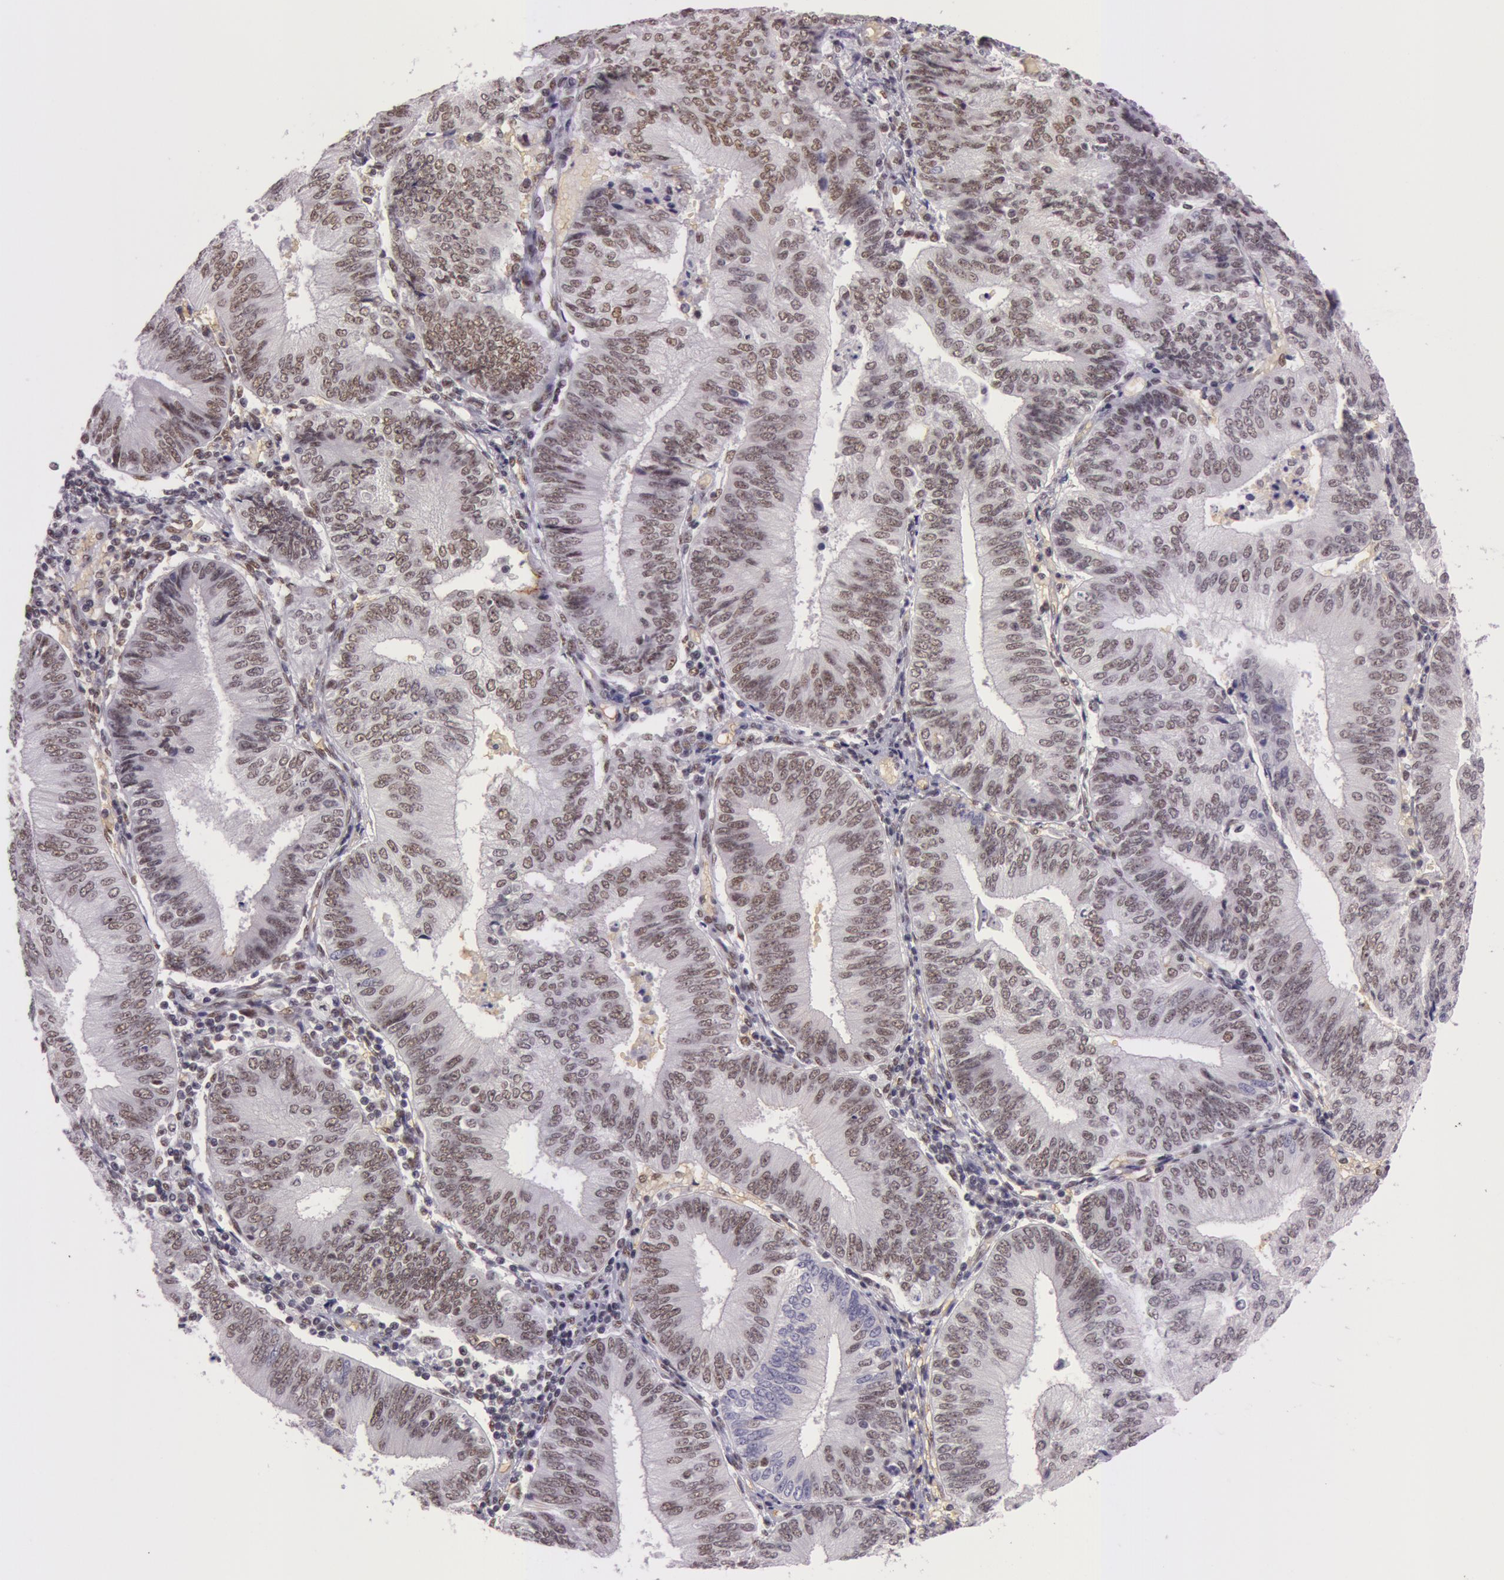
{"staining": {"intensity": "weak", "quantity": "25%-75%", "location": "nuclear"}, "tissue": "endometrial cancer", "cell_type": "Tumor cells", "image_type": "cancer", "snomed": [{"axis": "morphology", "description": "Adenocarcinoma, NOS"}, {"axis": "topography", "description": "Endometrium"}], "caption": "High-magnification brightfield microscopy of adenocarcinoma (endometrial) stained with DAB (3,3'-diaminobenzidine) (brown) and counterstained with hematoxylin (blue). tumor cells exhibit weak nuclear positivity is seen in about25%-75% of cells. (DAB IHC, brown staining for protein, blue staining for nuclei).", "gene": "NBN", "patient": {"sex": "female", "age": 55}}